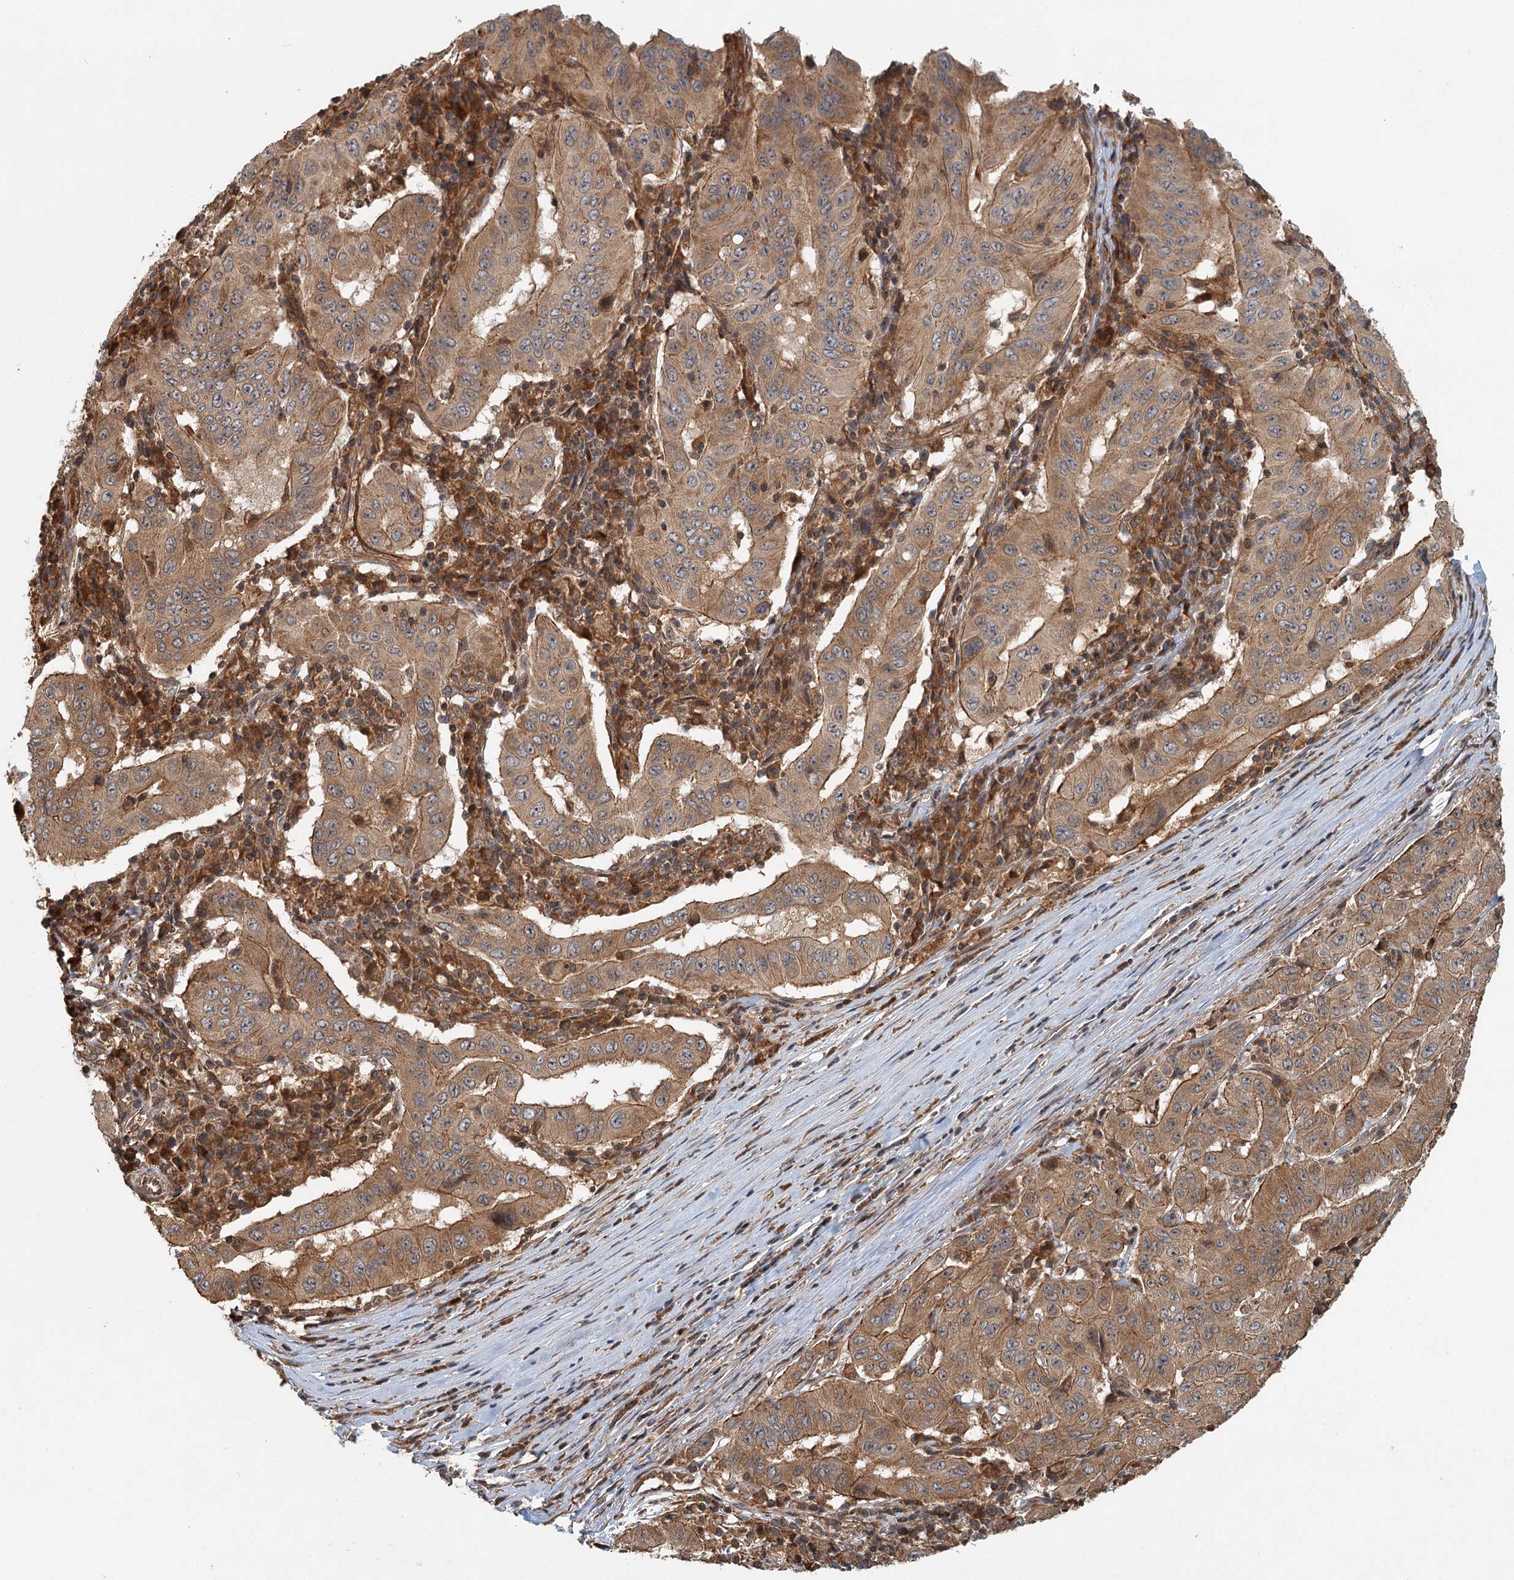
{"staining": {"intensity": "moderate", "quantity": ">75%", "location": "cytoplasmic/membranous"}, "tissue": "pancreatic cancer", "cell_type": "Tumor cells", "image_type": "cancer", "snomed": [{"axis": "morphology", "description": "Adenocarcinoma, NOS"}, {"axis": "topography", "description": "Pancreas"}], "caption": "Immunohistochemistry staining of pancreatic adenocarcinoma, which demonstrates medium levels of moderate cytoplasmic/membranous expression in approximately >75% of tumor cells indicating moderate cytoplasmic/membranous protein positivity. The staining was performed using DAB (brown) for protein detection and nuclei were counterstained in hematoxylin (blue).", "gene": "ZNF527", "patient": {"sex": "male", "age": 63}}